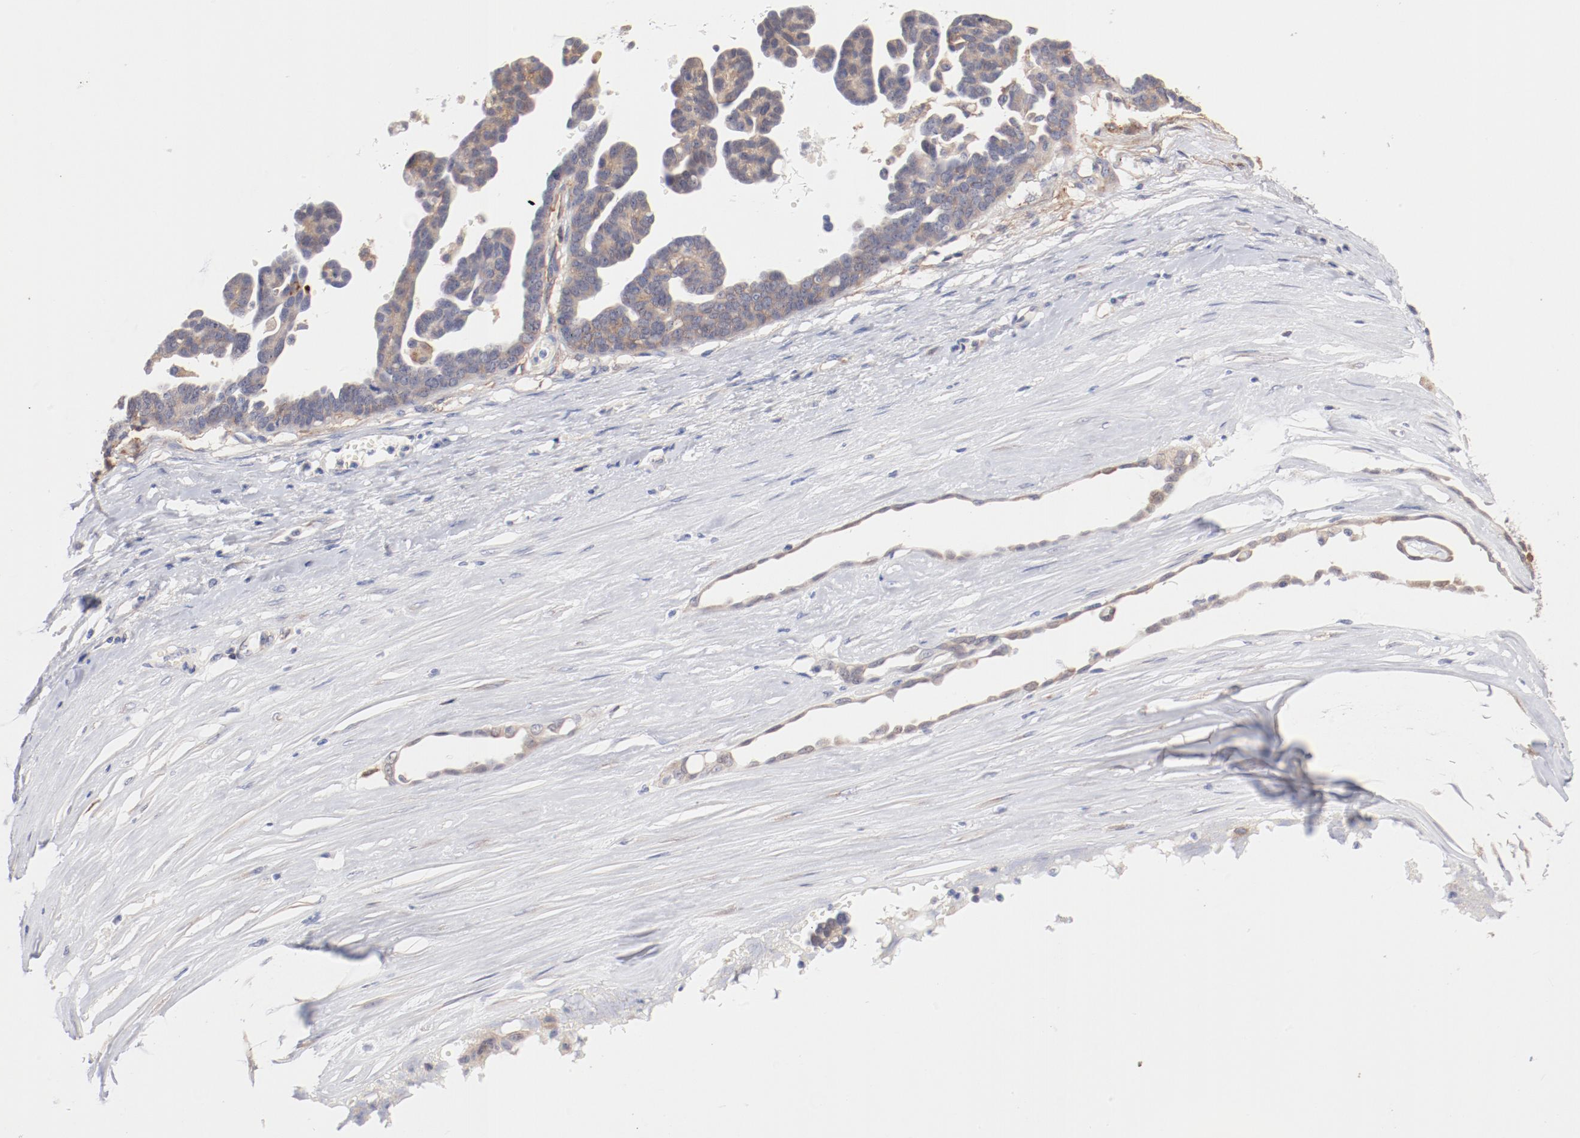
{"staining": {"intensity": "weak", "quantity": ">75%", "location": "cytoplasmic/membranous"}, "tissue": "ovarian cancer", "cell_type": "Tumor cells", "image_type": "cancer", "snomed": [{"axis": "morphology", "description": "Cystadenocarcinoma, serous, NOS"}, {"axis": "topography", "description": "Ovary"}], "caption": "Approximately >75% of tumor cells in serous cystadenocarcinoma (ovarian) display weak cytoplasmic/membranous protein staining as visualized by brown immunohistochemical staining.", "gene": "SETD3", "patient": {"sex": "female", "age": 54}}